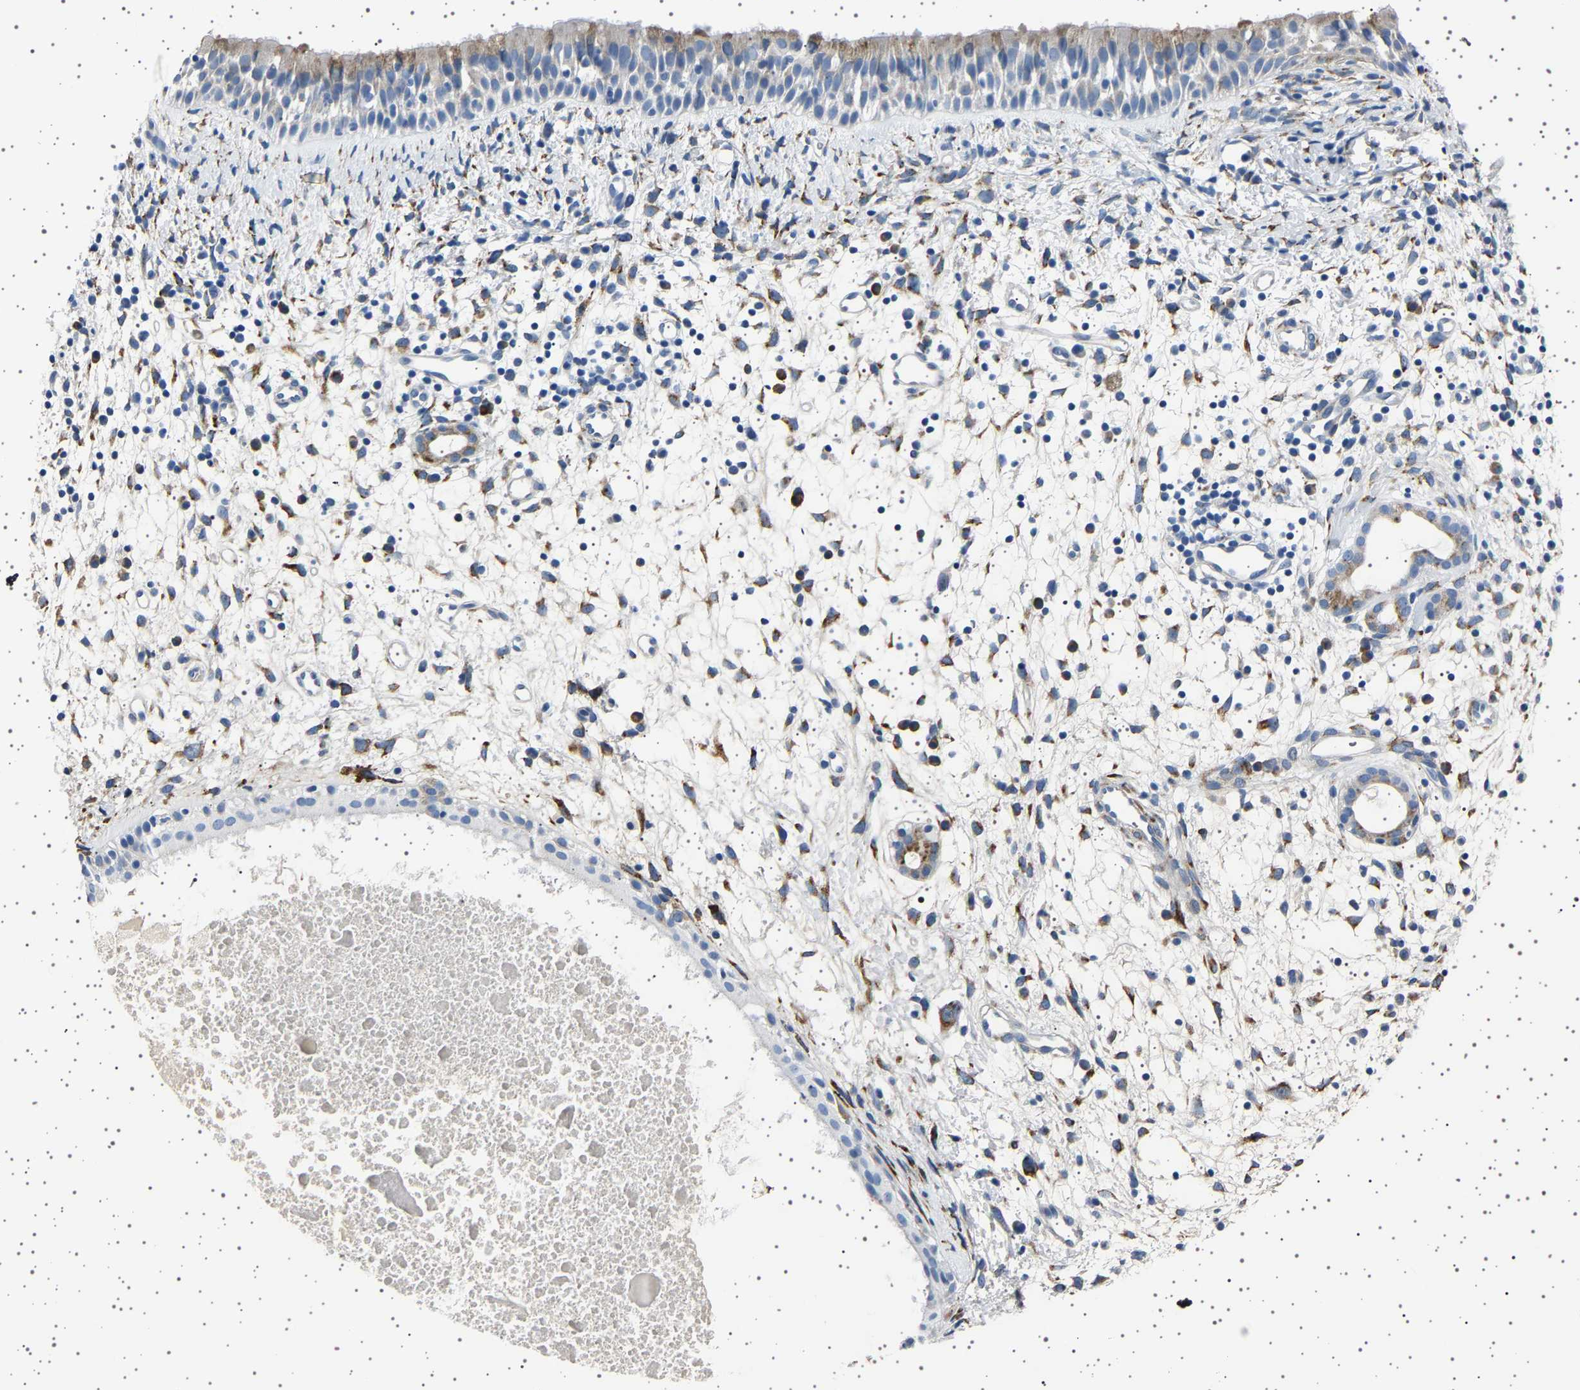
{"staining": {"intensity": "weak", "quantity": "<25%", "location": "cytoplasmic/membranous"}, "tissue": "nasopharynx", "cell_type": "Respiratory epithelial cells", "image_type": "normal", "snomed": [{"axis": "morphology", "description": "Normal tissue, NOS"}, {"axis": "topography", "description": "Nasopharynx"}], "caption": "Immunohistochemistry (IHC) histopathology image of normal nasopharynx: human nasopharynx stained with DAB displays no significant protein positivity in respiratory epithelial cells.", "gene": "FTCD", "patient": {"sex": "male", "age": 22}}